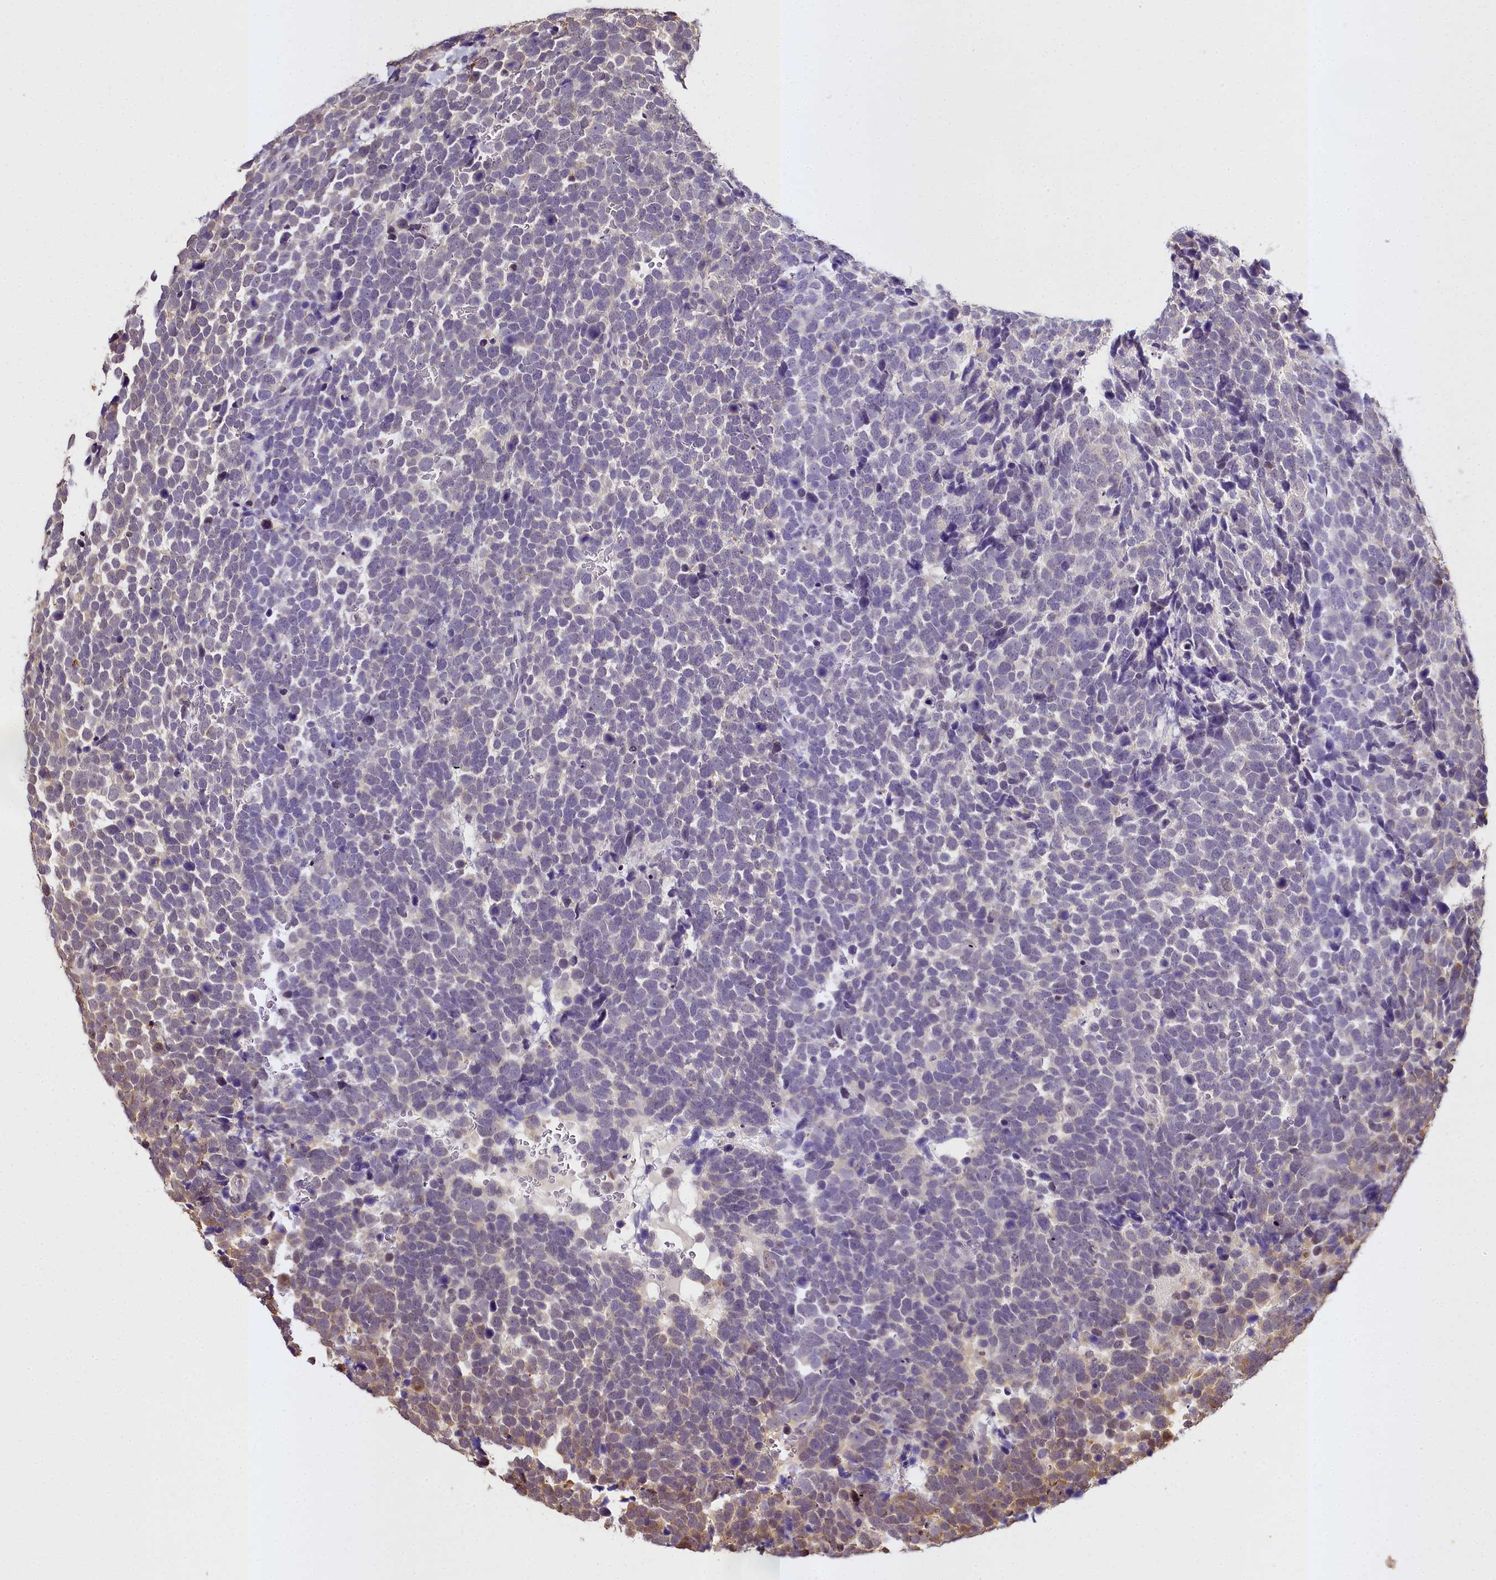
{"staining": {"intensity": "weak", "quantity": "<25%", "location": "cytoplasmic/membranous"}, "tissue": "urothelial cancer", "cell_type": "Tumor cells", "image_type": "cancer", "snomed": [{"axis": "morphology", "description": "Urothelial carcinoma, High grade"}, {"axis": "topography", "description": "Urinary bladder"}], "caption": "A histopathology image of urothelial cancer stained for a protein displays no brown staining in tumor cells. (Stains: DAB immunohistochemistry (IHC) with hematoxylin counter stain, Microscopy: brightfield microscopy at high magnification).", "gene": "PPP4C", "patient": {"sex": "female", "age": 82}}